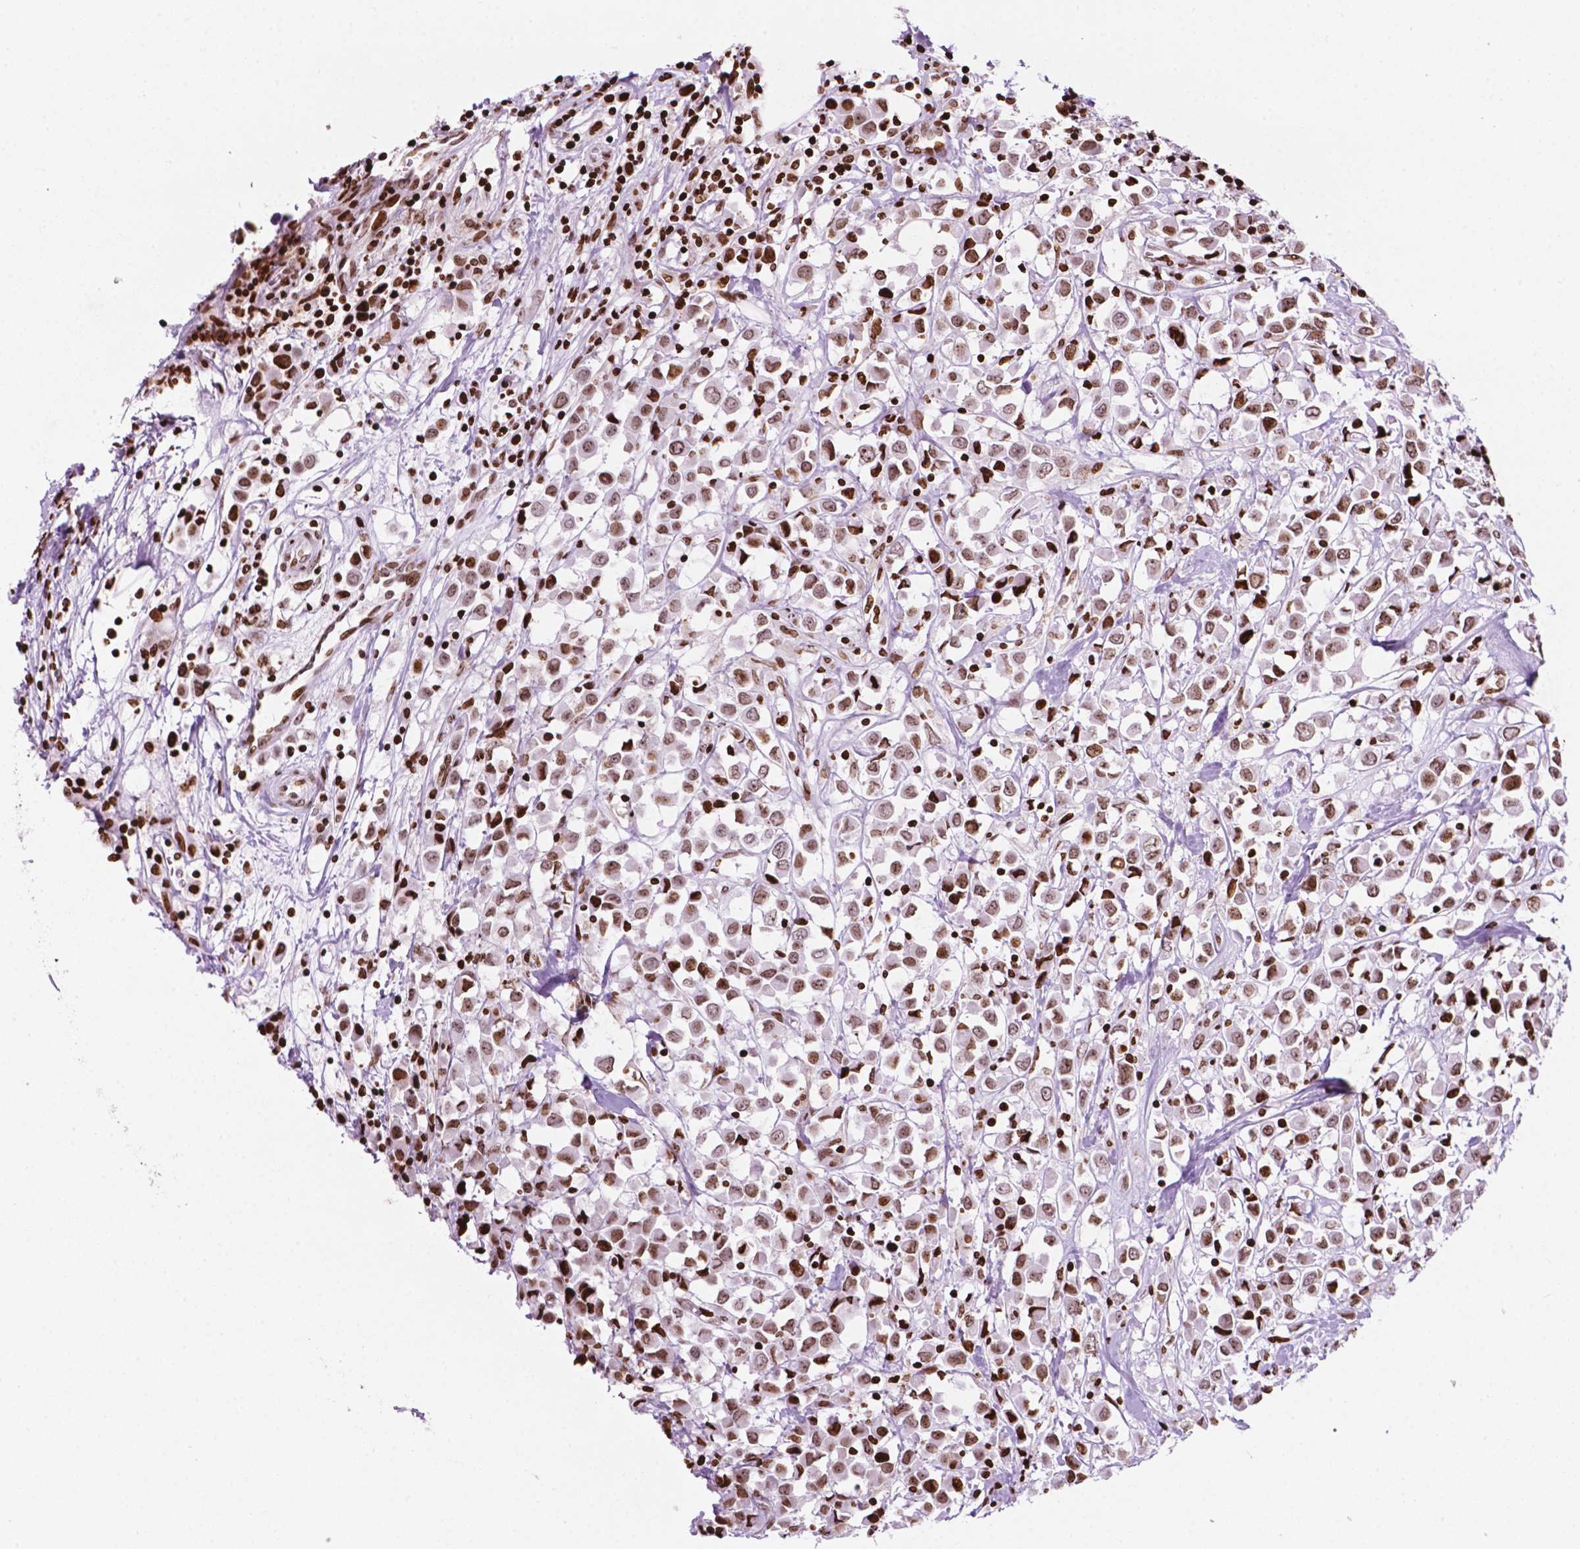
{"staining": {"intensity": "strong", "quantity": "25%-75%", "location": "nuclear"}, "tissue": "breast cancer", "cell_type": "Tumor cells", "image_type": "cancer", "snomed": [{"axis": "morphology", "description": "Duct carcinoma"}, {"axis": "topography", "description": "Breast"}], "caption": "A brown stain shows strong nuclear staining of a protein in human breast cancer (intraductal carcinoma) tumor cells.", "gene": "TMEM250", "patient": {"sex": "female", "age": 61}}